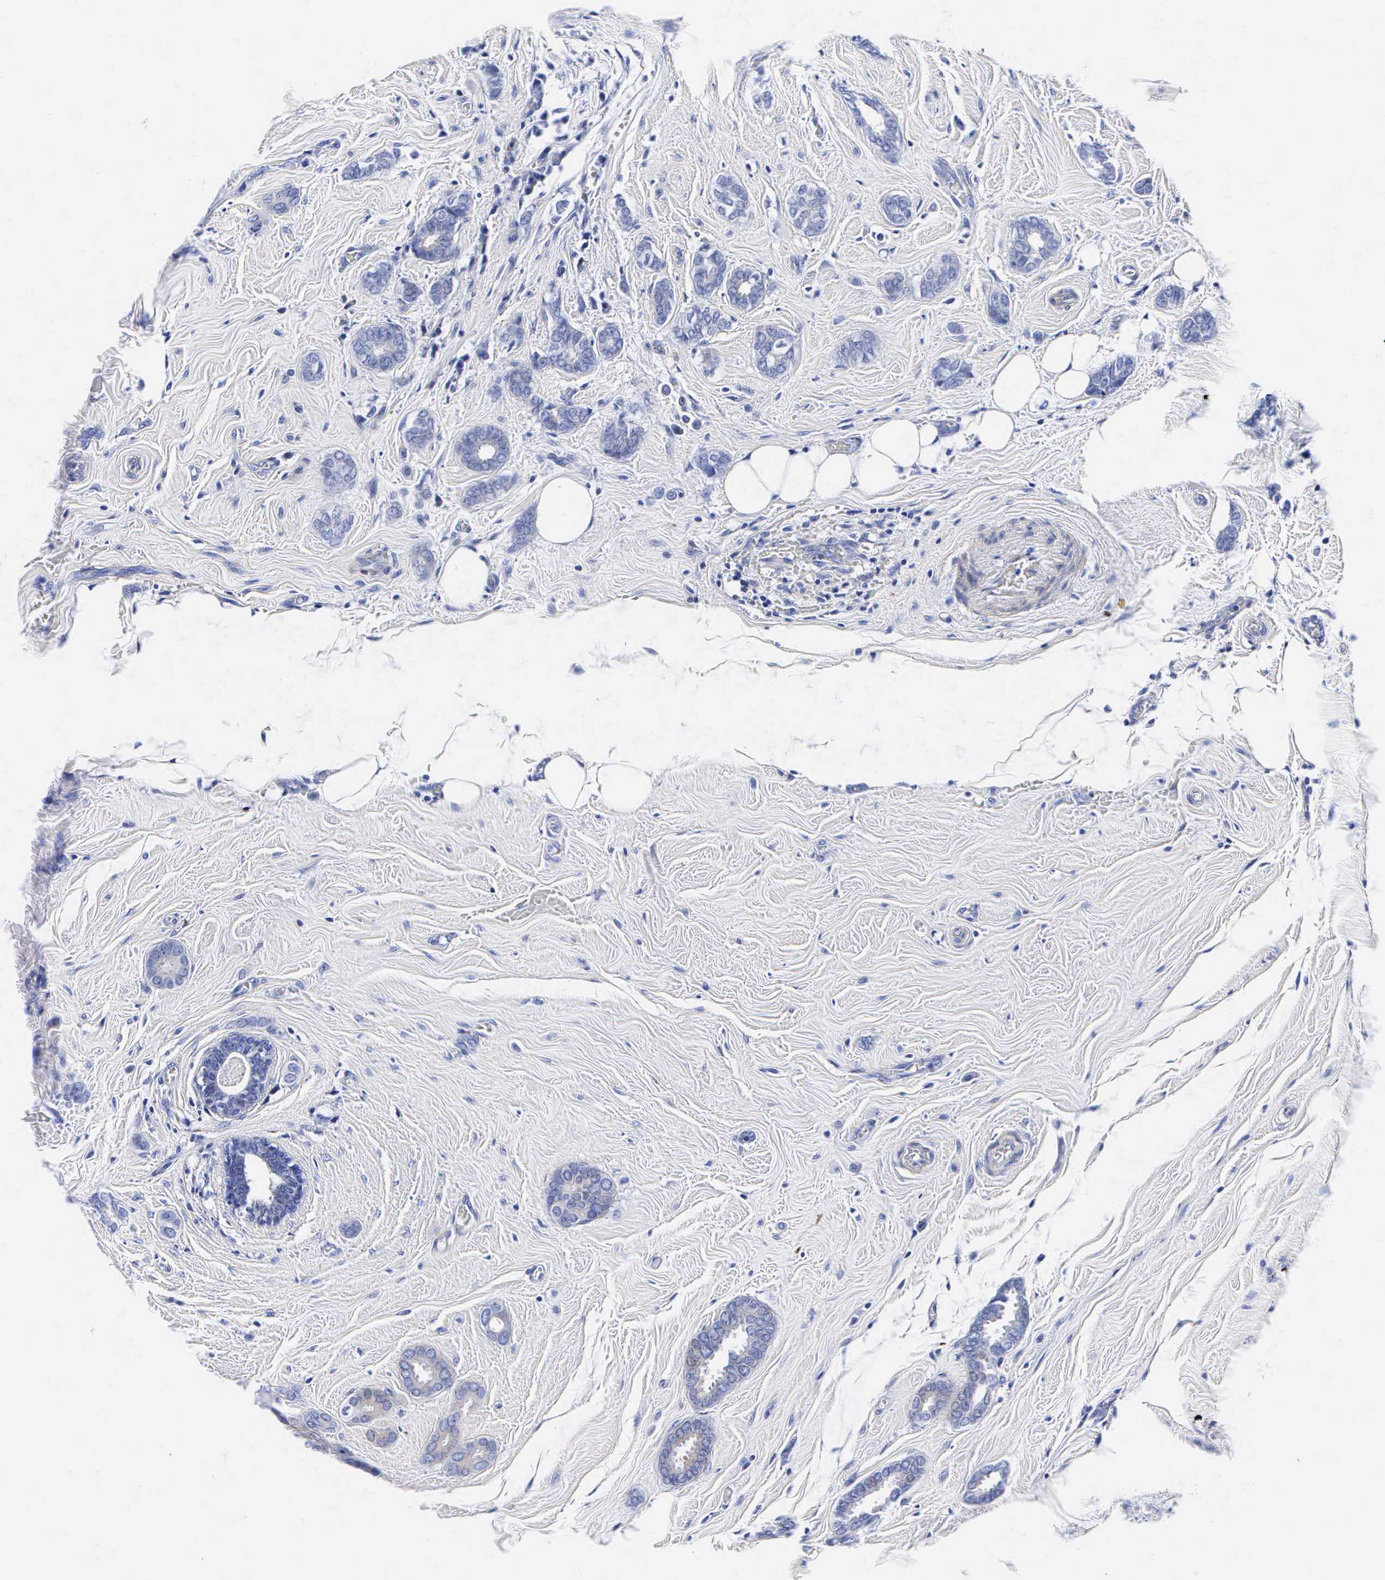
{"staining": {"intensity": "negative", "quantity": "none", "location": "none"}, "tissue": "breast cancer", "cell_type": "Tumor cells", "image_type": "cancer", "snomed": [{"axis": "morphology", "description": "Duct carcinoma"}, {"axis": "topography", "description": "Breast"}], "caption": "High power microscopy photomicrograph of an IHC histopathology image of intraductal carcinoma (breast), revealing no significant staining in tumor cells.", "gene": "ENO2", "patient": {"sex": "female", "age": 50}}